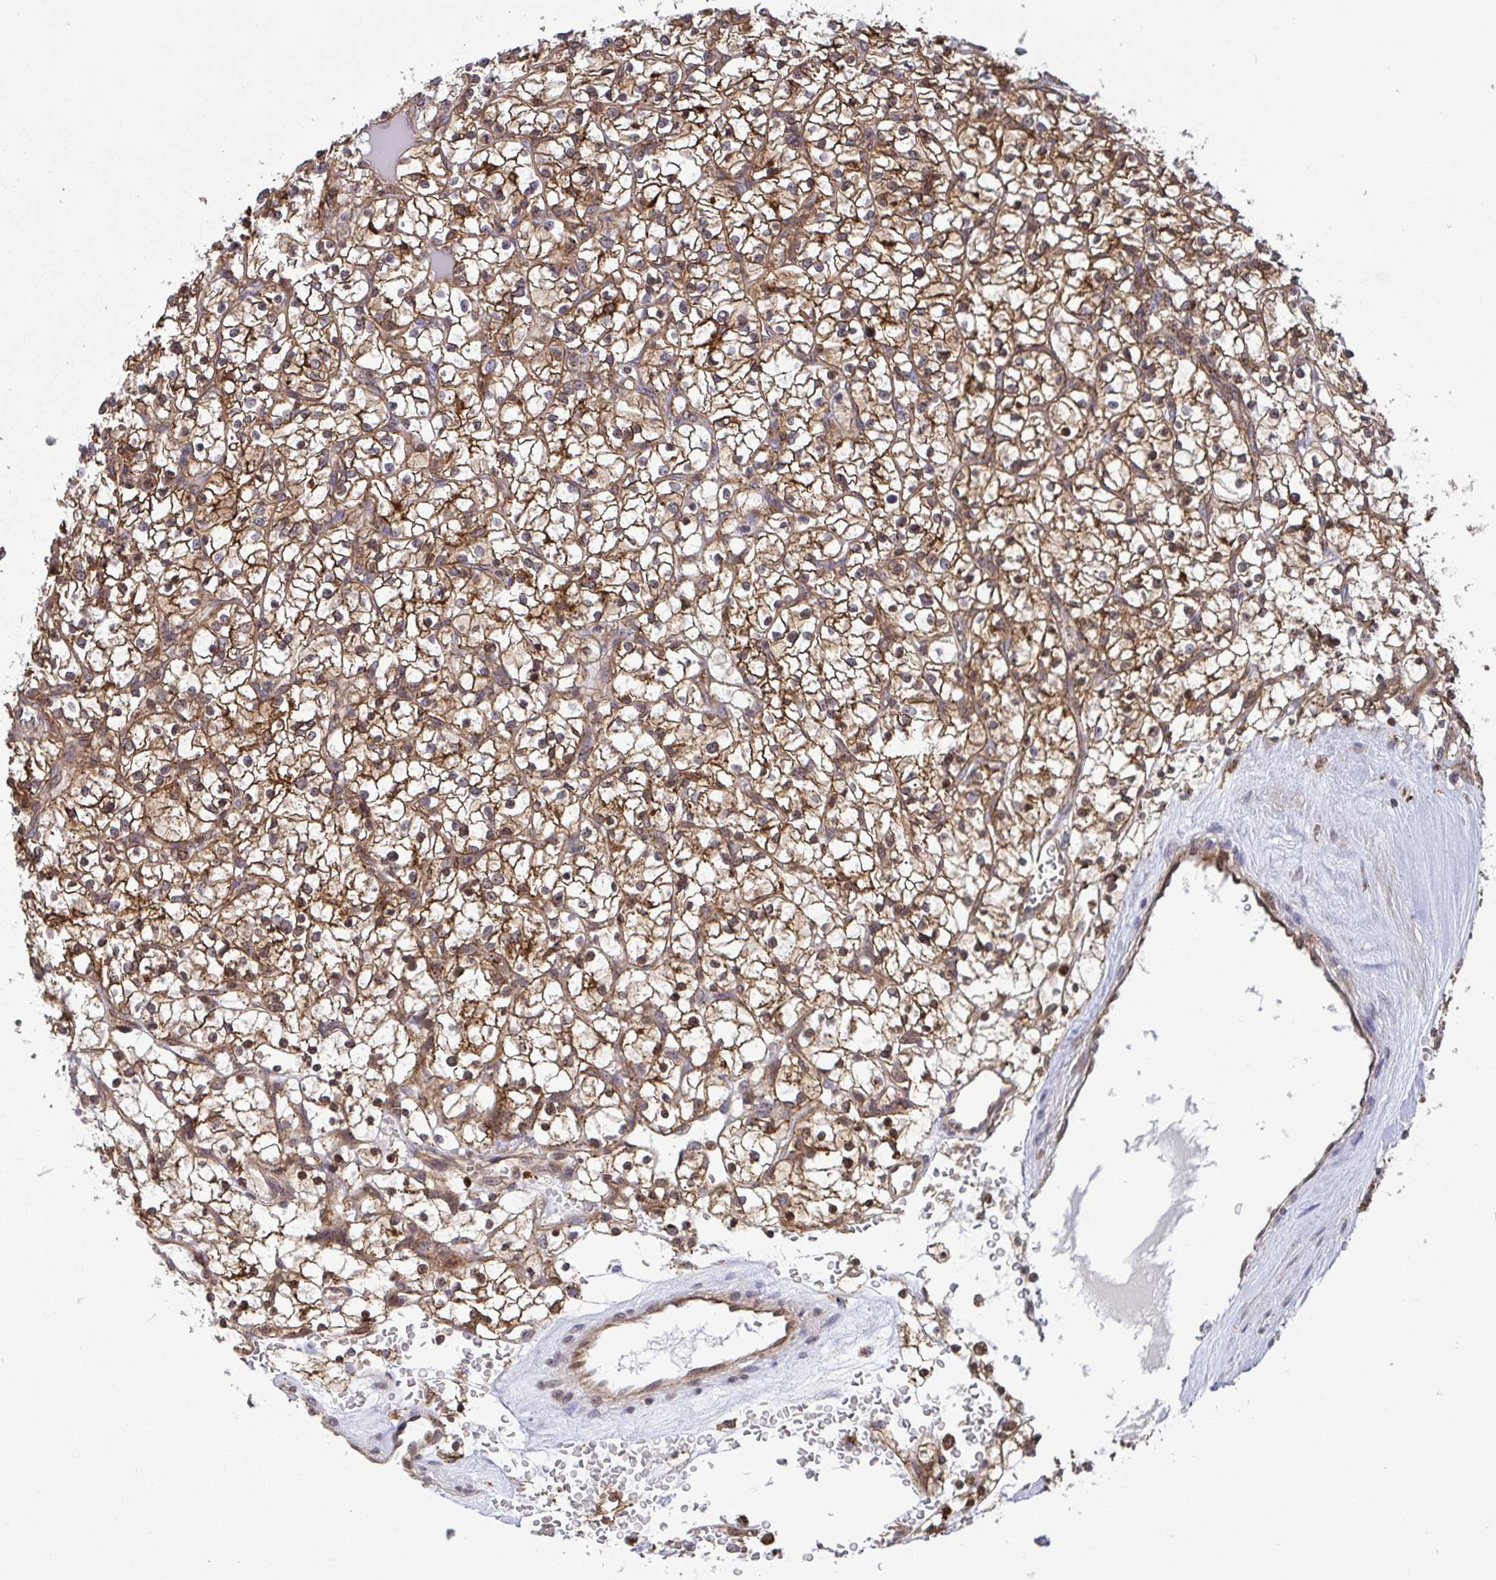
{"staining": {"intensity": "moderate", "quantity": ">75%", "location": "cytoplasmic/membranous"}, "tissue": "renal cancer", "cell_type": "Tumor cells", "image_type": "cancer", "snomed": [{"axis": "morphology", "description": "Adenocarcinoma, NOS"}, {"axis": "topography", "description": "Kidney"}], "caption": "The immunohistochemical stain shows moderate cytoplasmic/membranous positivity in tumor cells of renal cancer tissue. Nuclei are stained in blue.", "gene": "CHMP1B", "patient": {"sex": "female", "age": 64}}